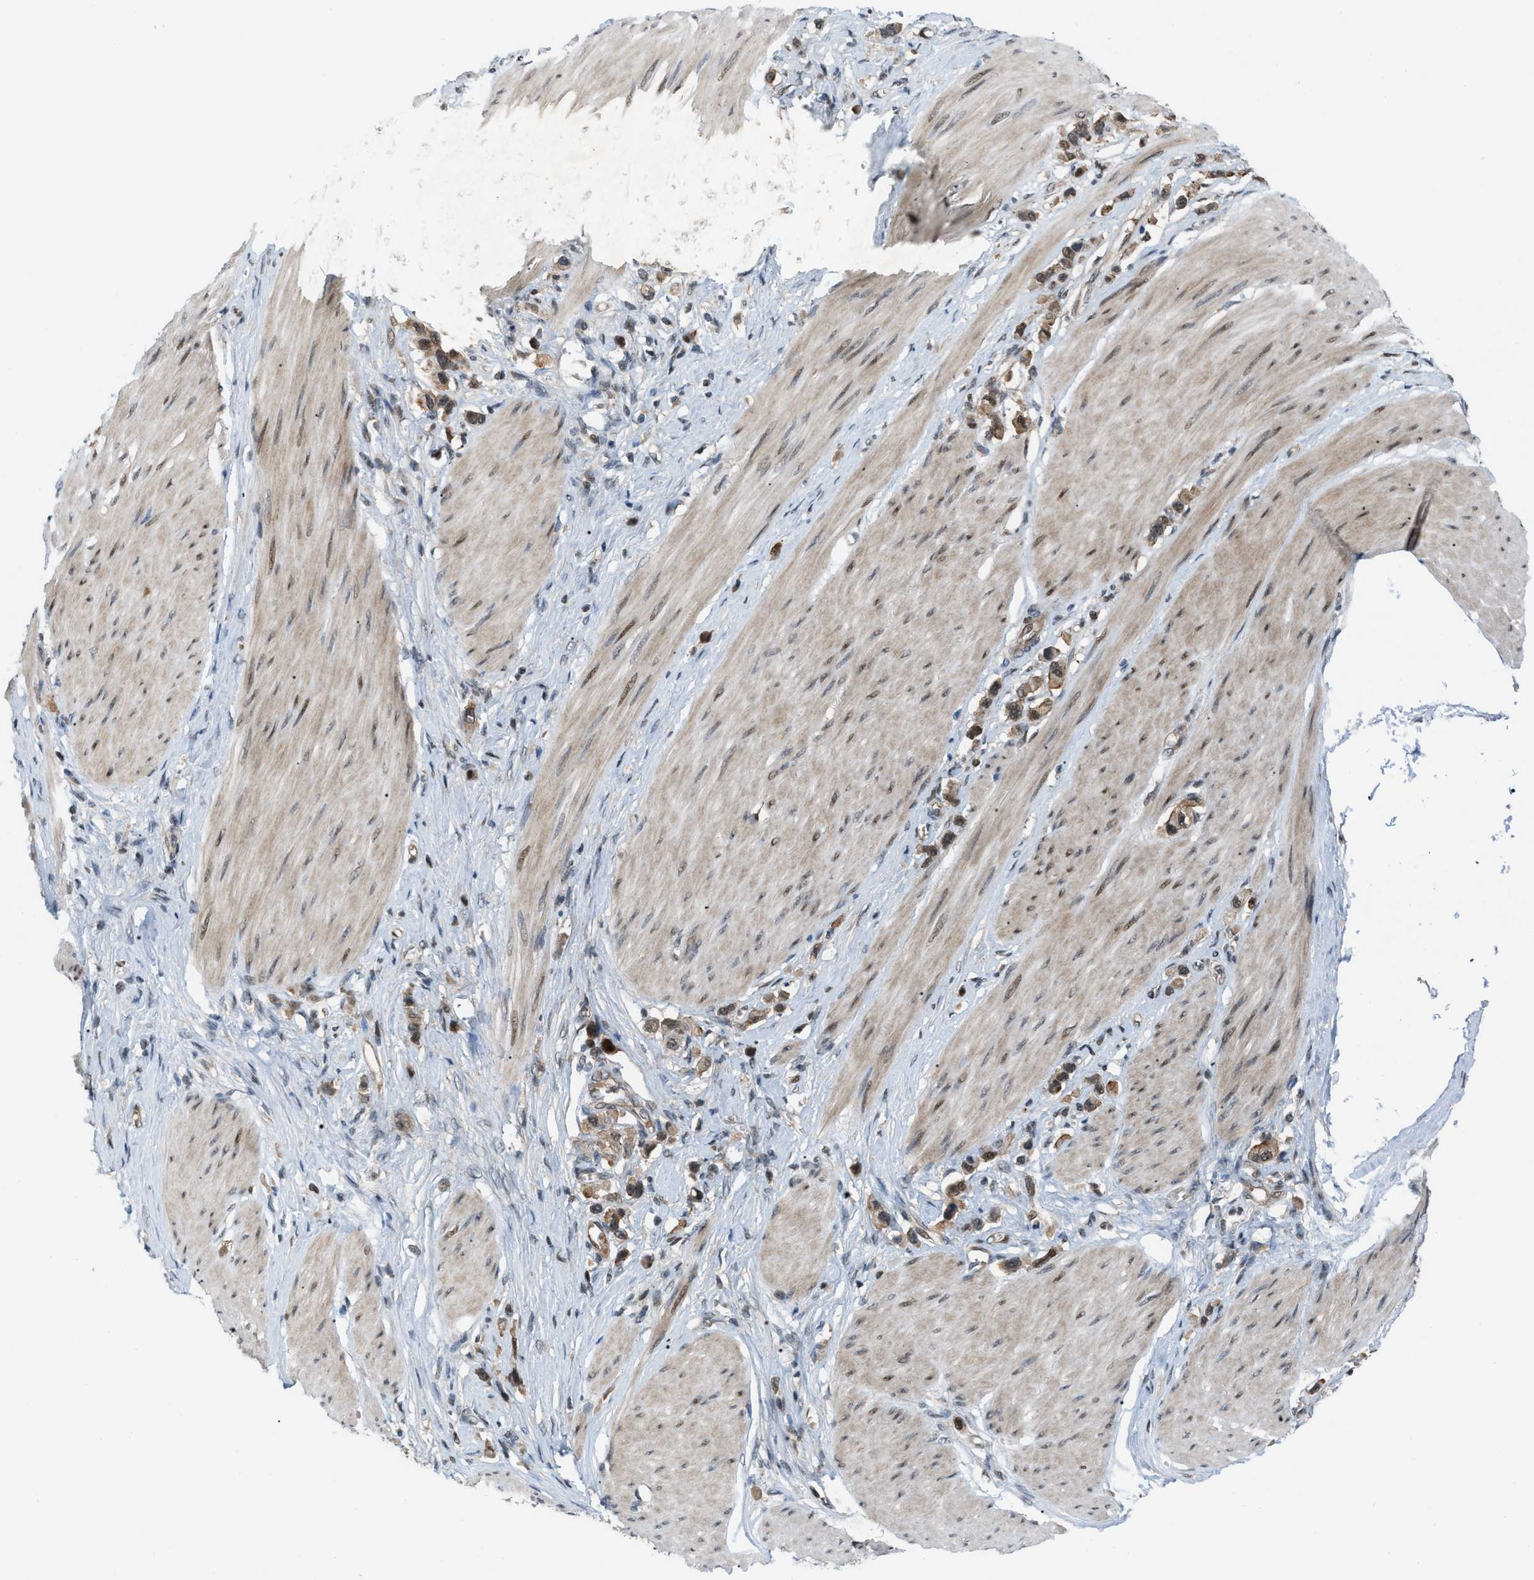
{"staining": {"intensity": "weak", "quantity": ">75%", "location": "cytoplasmic/membranous,nuclear"}, "tissue": "stomach cancer", "cell_type": "Tumor cells", "image_type": "cancer", "snomed": [{"axis": "morphology", "description": "Adenocarcinoma, NOS"}, {"axis": "topography", "description": "Stomach"}], "caption": "A micrograph of human stomach adenocarcinoma stained for a protein shows weak cytoplasmic/membranous and nuclear brown staining in tumor cells. (DAB IHC with brightfield microscopy, high magnification).", "gene": "RFFL", "patient": {"sex": "female", "age": 65}}